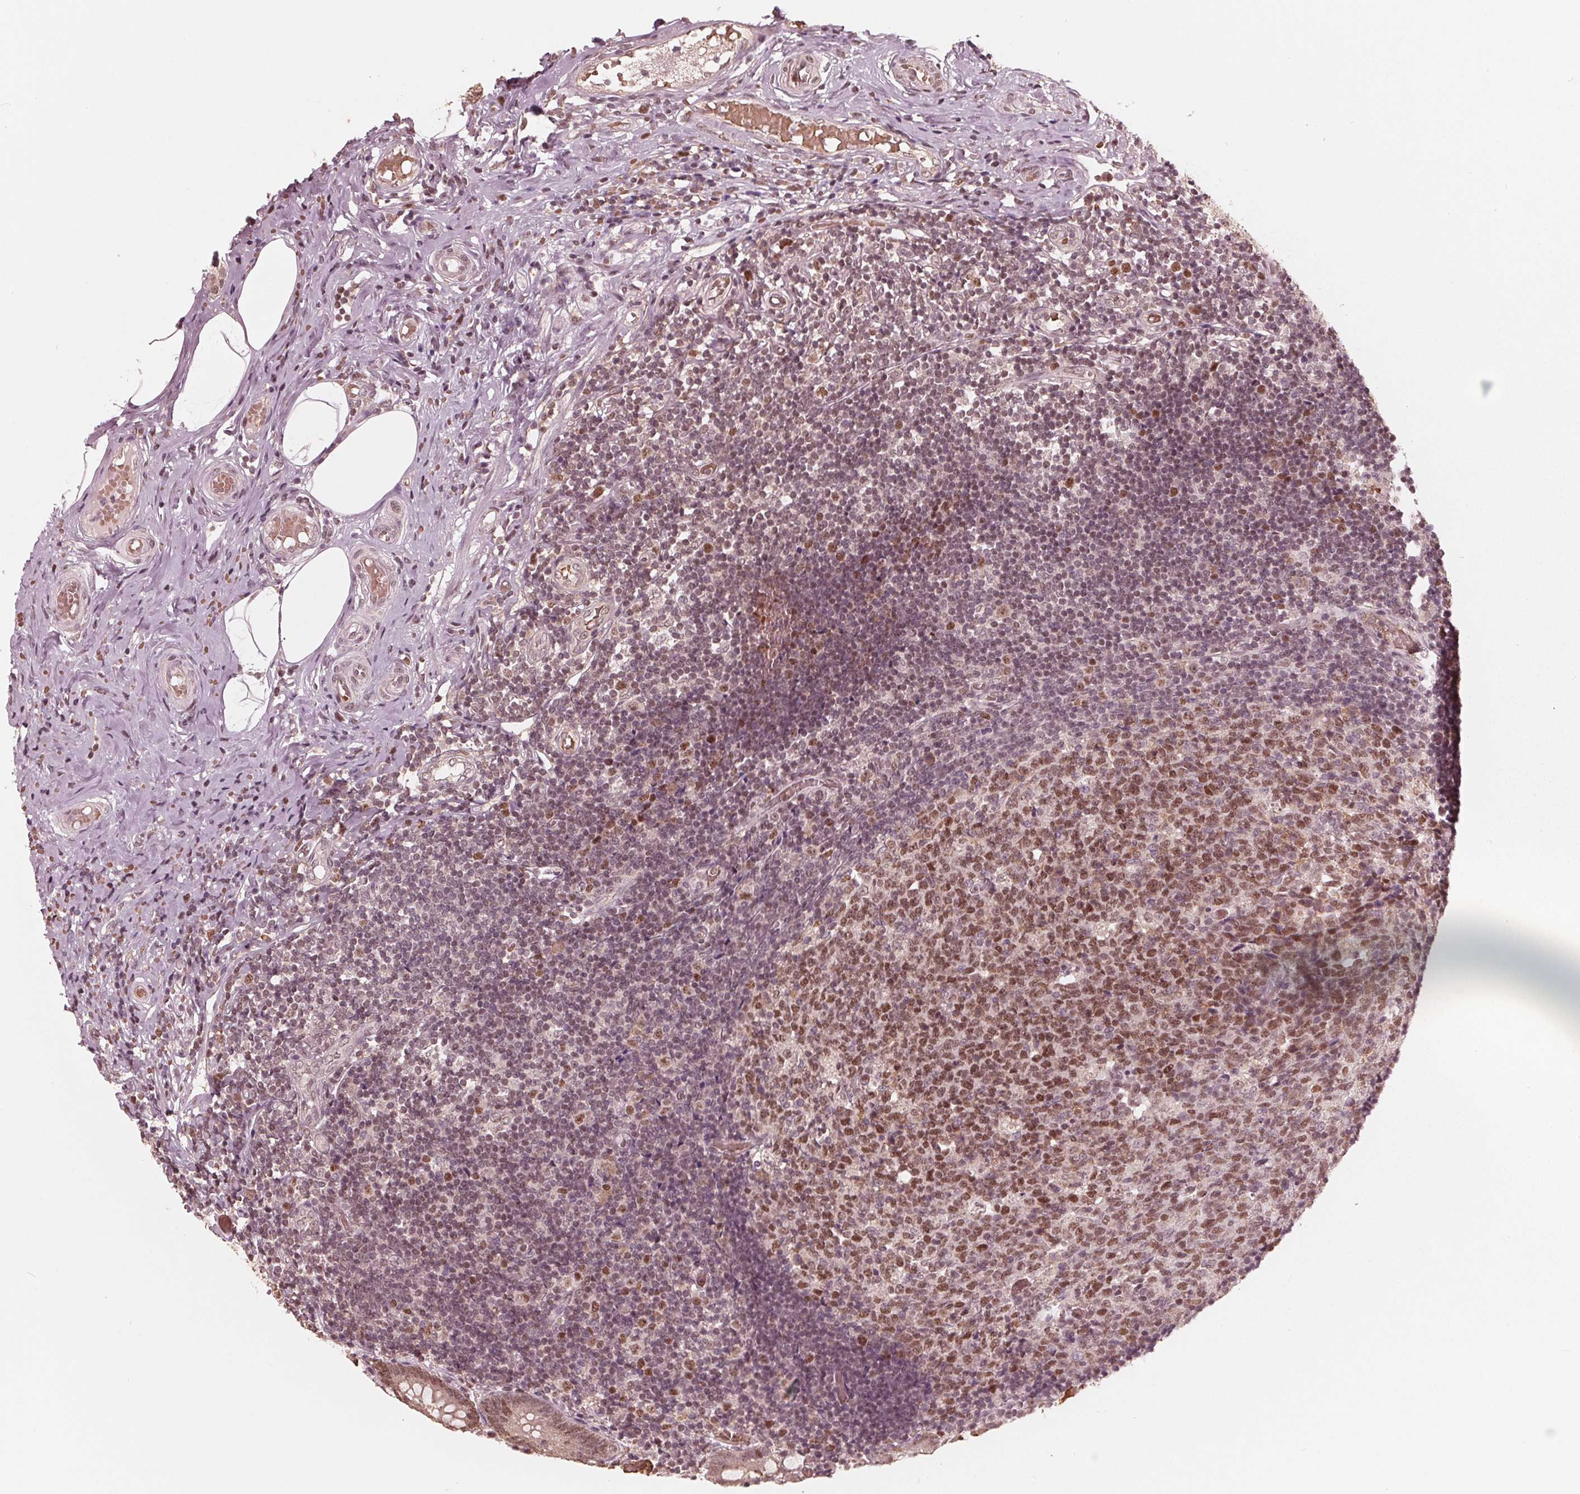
{"staining": {"intensity": "moderate", "quantity": "25%-75%", "location": "cytoplasmic/membranous,nuclear"}, "tissue": "appendix", "cell_type": "Glandular cells", "image_type": "normal", "snomed": [{"axis": "morphology", "description": "Normal tissue, NOS"}, {"axis": "topography", "description": "Appendix"}], "caption": "Immunohistochemistry (IHC) micrograph of benign appendix: appendix stained using IHC exhibits medium levels of moderate protein expression localized specifically in the cytoplasmic/membranous,nuclear of glandular cells, appearing as a cytoplasmic/membranous,nuclear brown color.", "gene": "HIRIP3", "patient": {"sex": "female", "age": 32}}